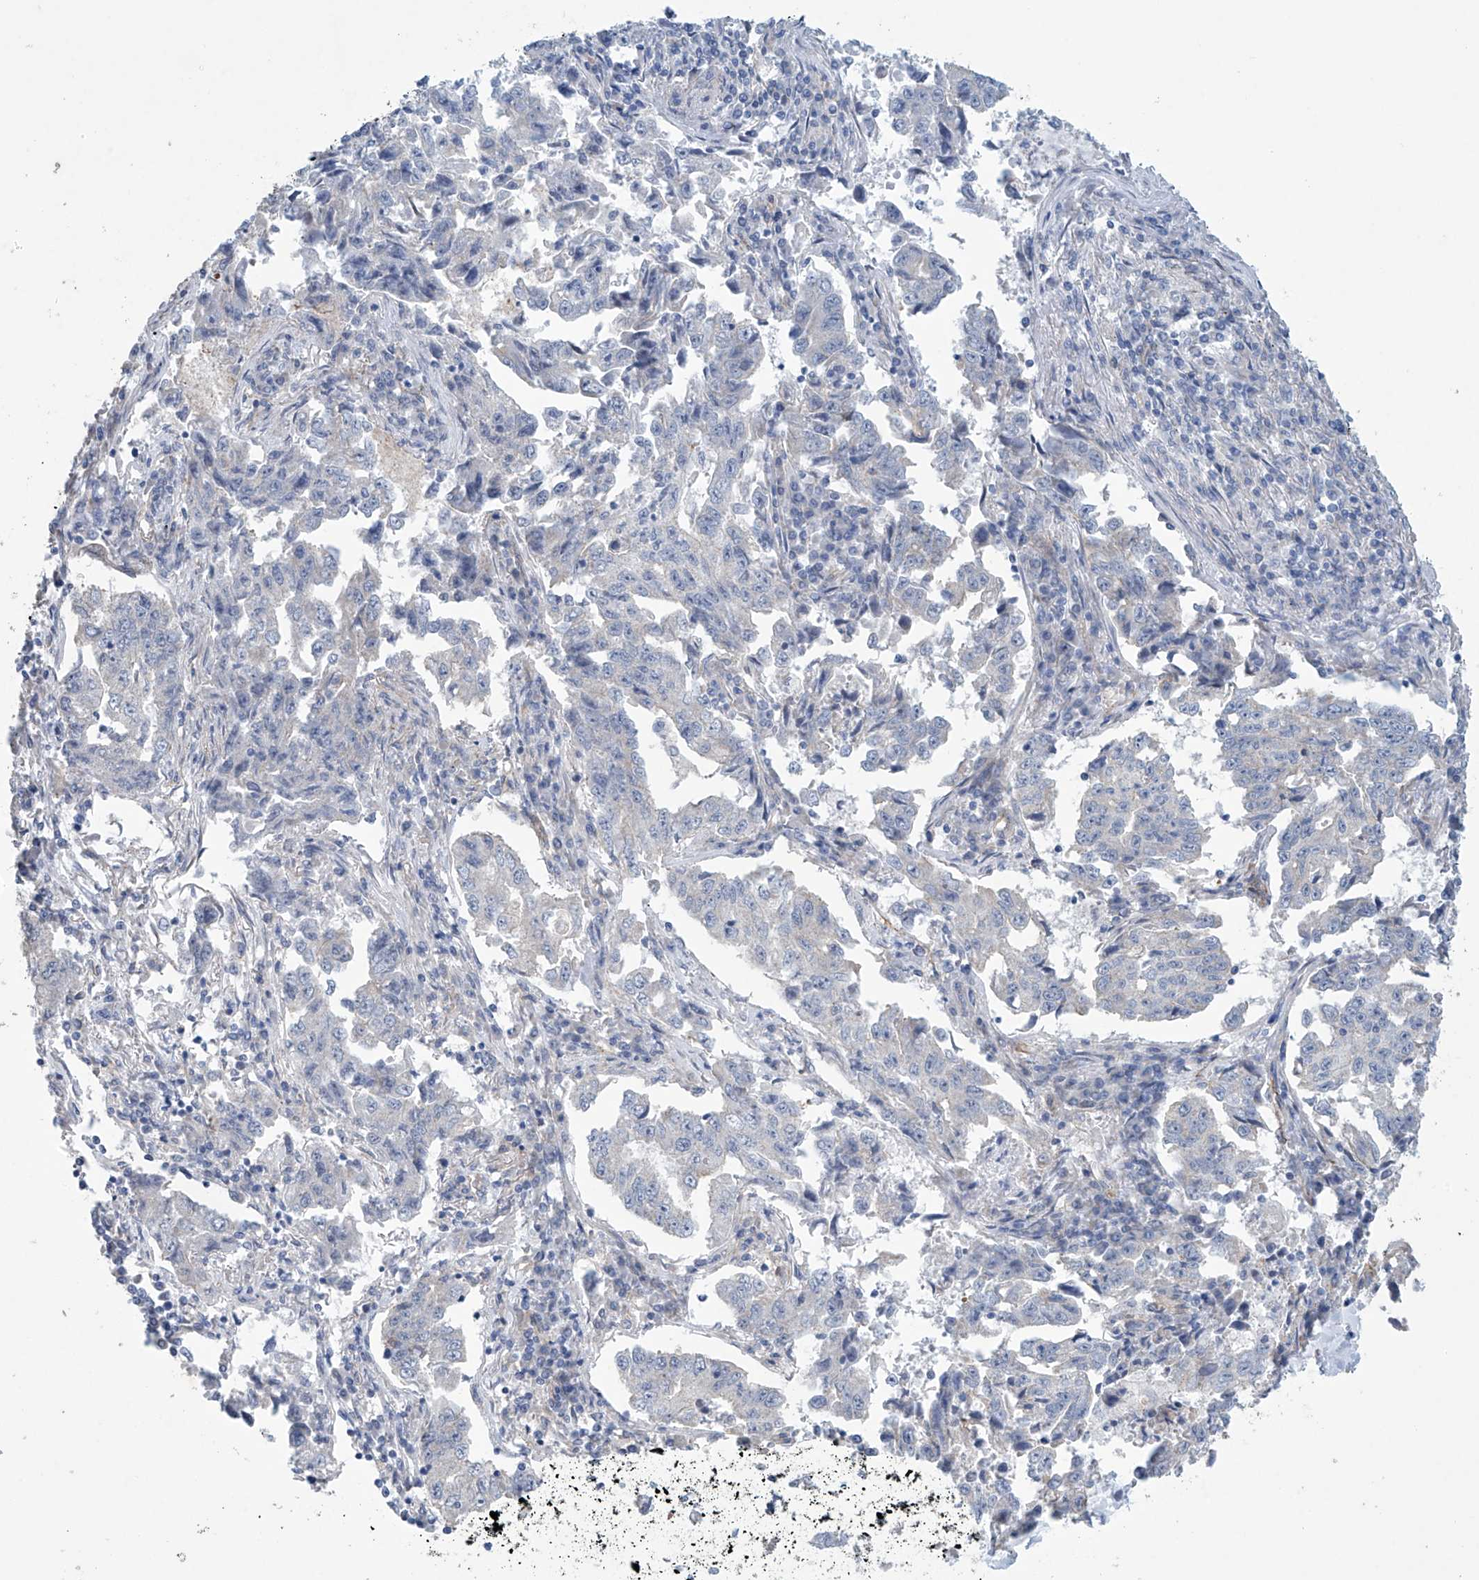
{"staining": {"intensity": "negative", "quantity": "none", "location": "none"}, "tissue": "lung cancer", "cell_type": "Tumor cells", "image_type": "cancer", "snomed": [{"axis": "morphology", "description": "Adenocarcinoma, NOS"}, {"axis": "topography", "description": "Lung"}], "caption": "Adenocarcinoma (lung) was stained to show a protein in brown. There is no significant staining in tumor cells.", "gene": "ABHD13", "patient": {"sex": "female", "age": 51}}